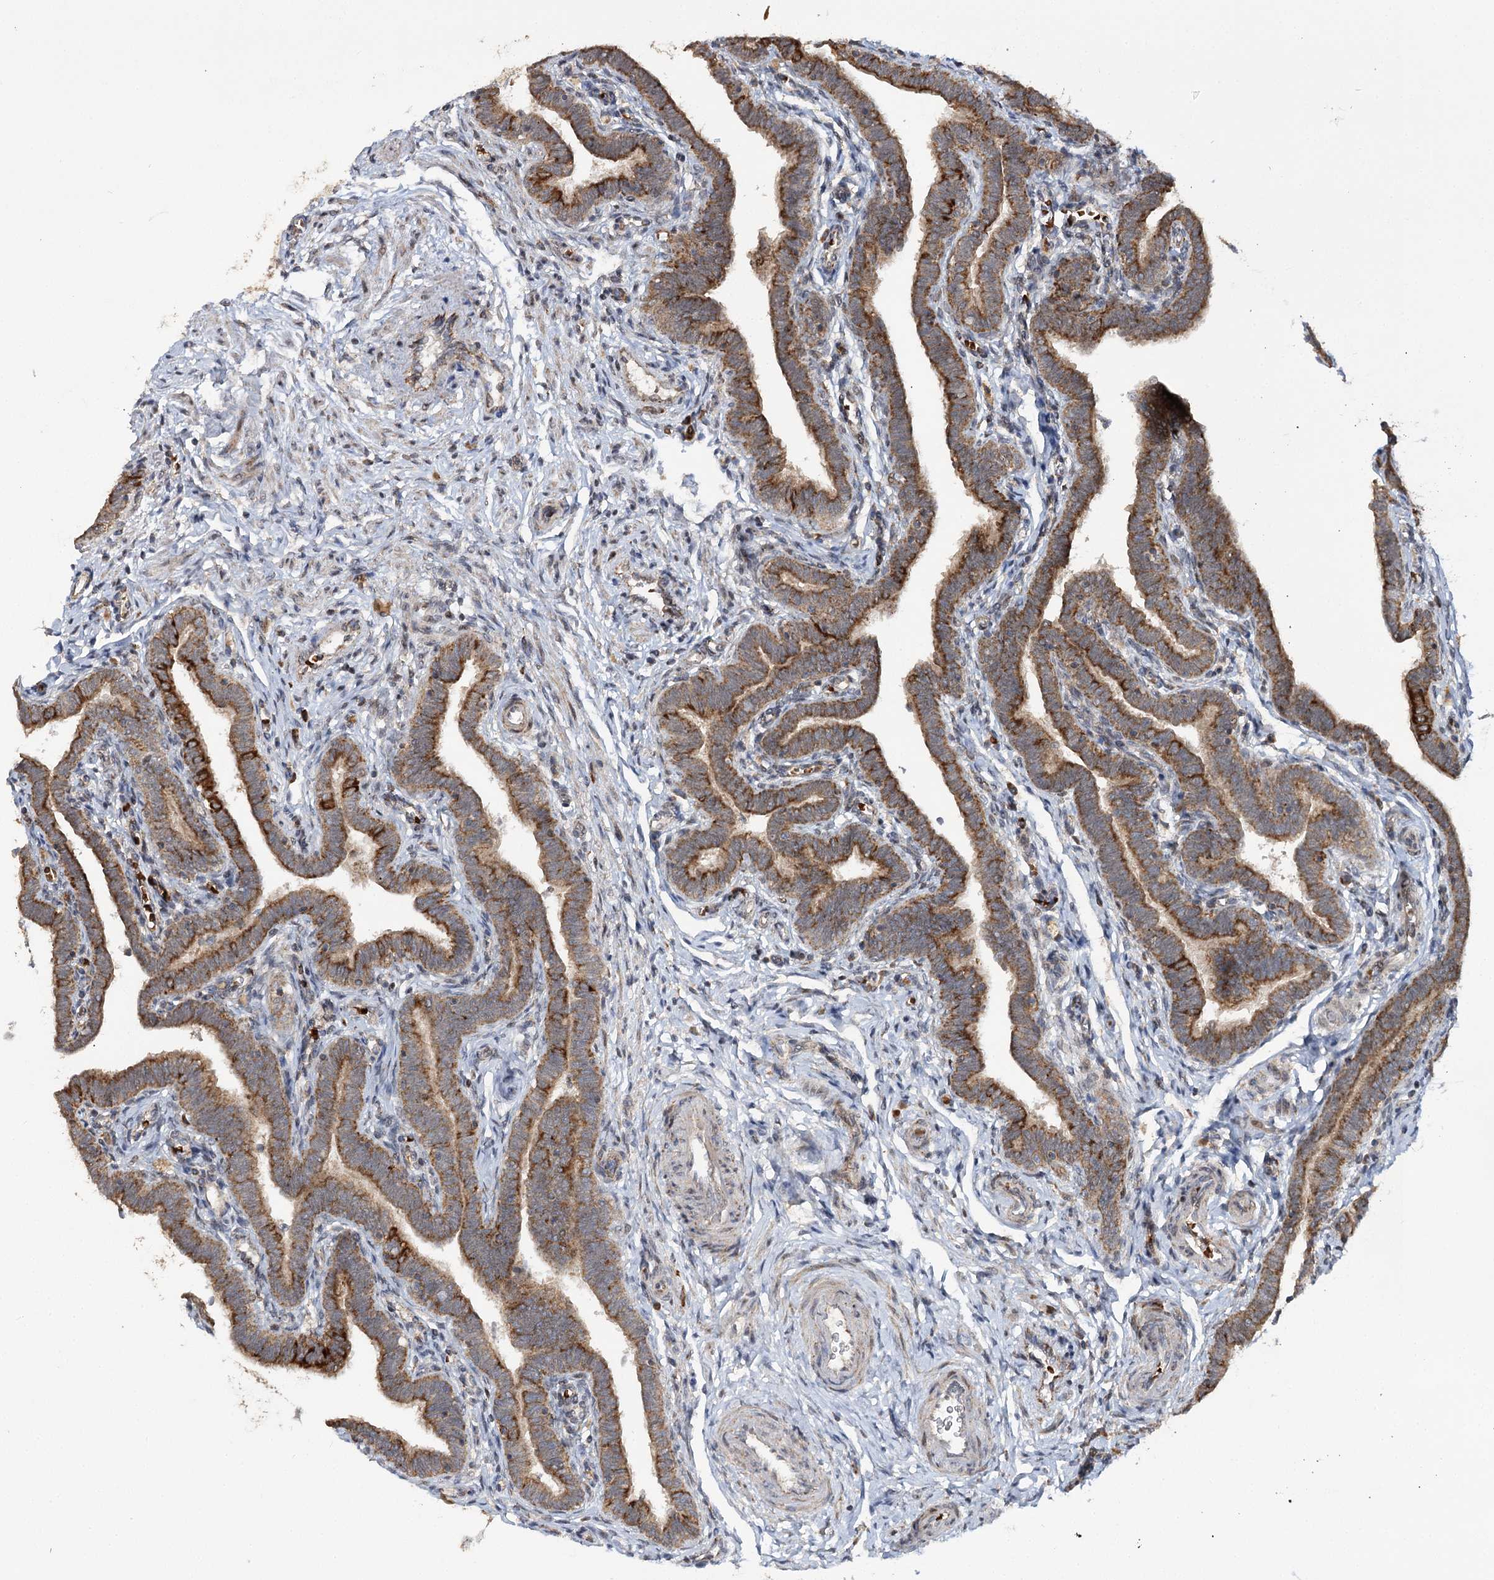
{"staining": {"intensity": "moderate", "quantity": ">75%", "location": "cytoplasmic/membranous"}, "tissue": "fallopian tube", "cell_type": "Glandular cells", "image_type": "normal", "snomed": [{"axis": "morphology", "description": "Normal tissue, NOS"}, {"axis": "topography", "description": "Fallopian tube"}], "caption": "The immunohistochemical stain labels moderate cytoplasmic/membranous staining in glandular cells of benign fallopian tube. The protein is stained brown, and the nuclei are stained in blue (DAB IHC with brightfield microscopy, high magnification).", "gene": "ZNRF3", "patient": {"sex": "female", "age": 36}}